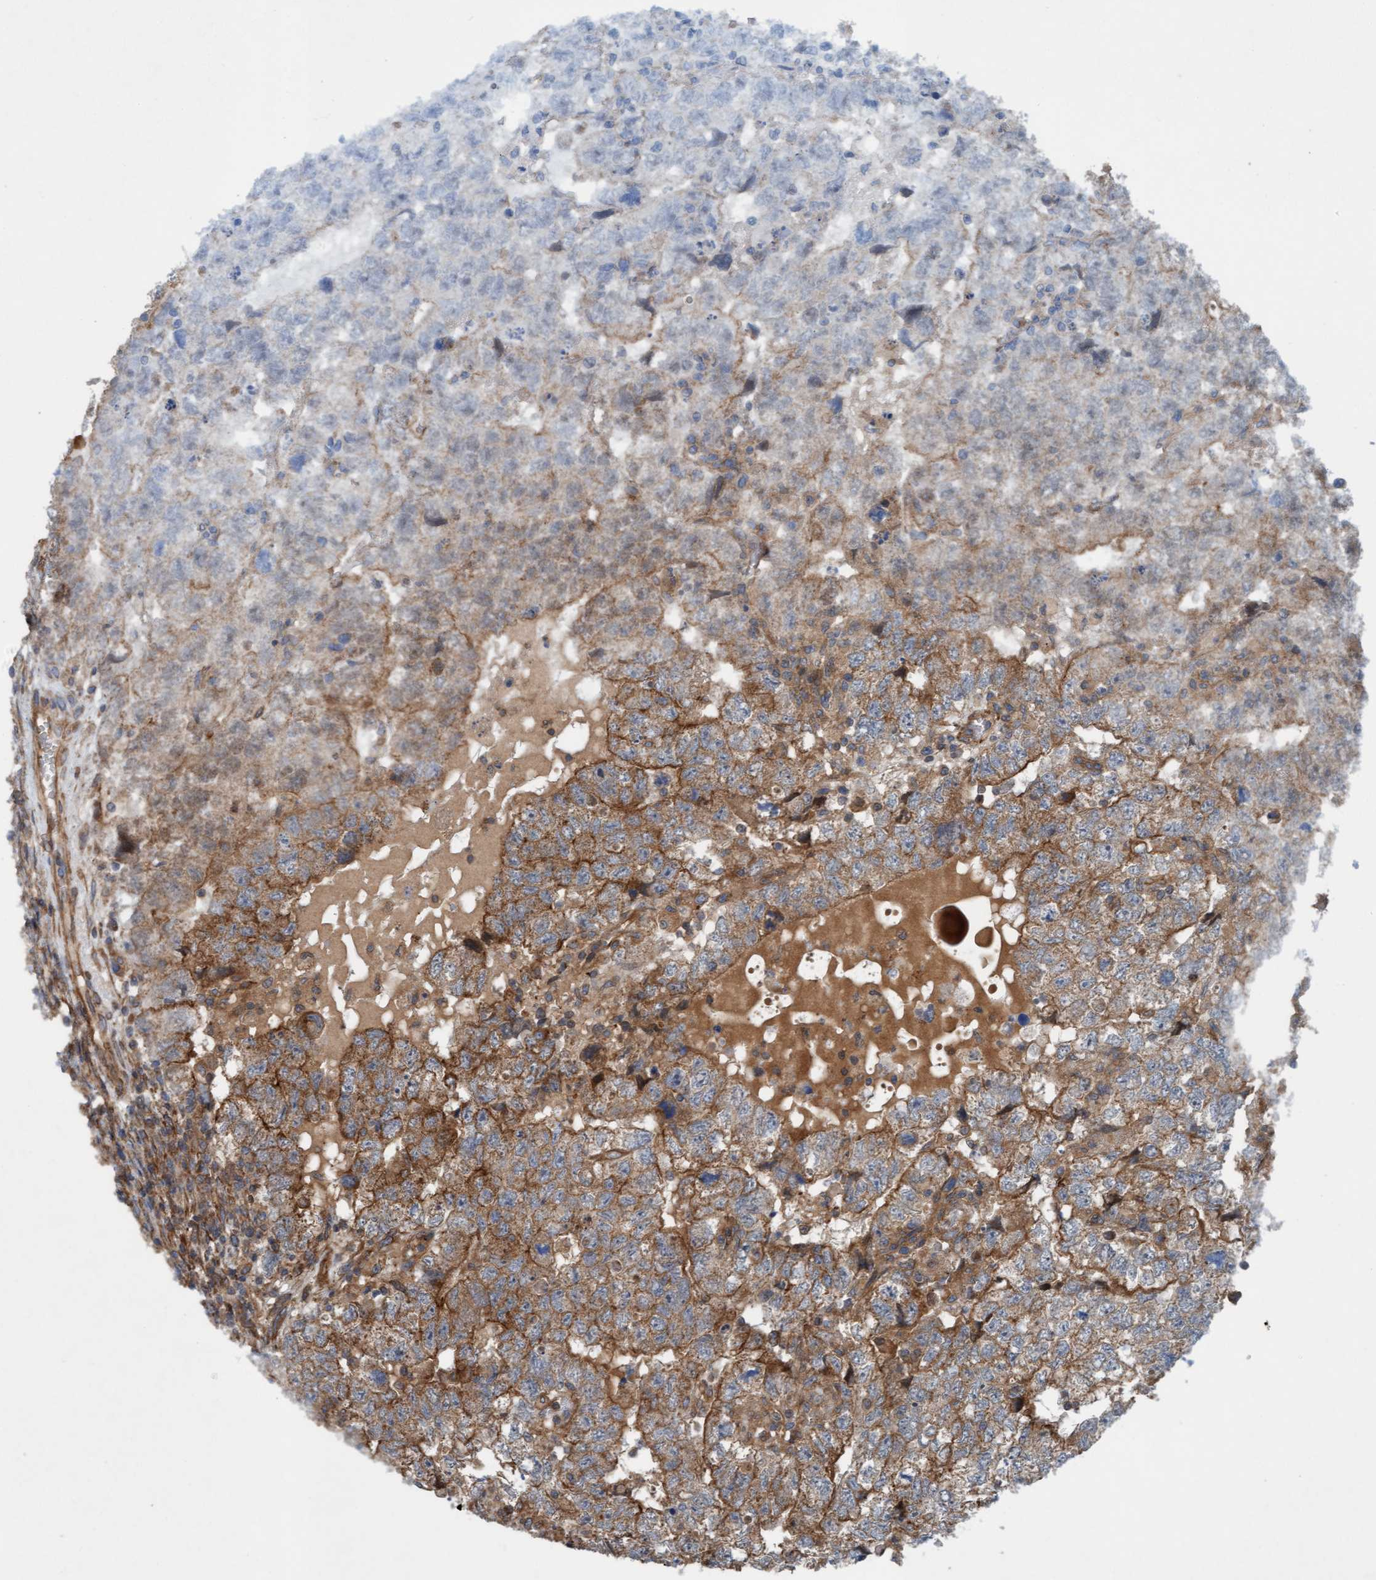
{"staining": {"intensity": "moderate", "quantity": "25%-75%", "location": "cytoplasmic/membranous"}, "tissue": "testis cancer", "cell_type": "Tumor cells", "image_type": "cancer", "snomed": [{"axis": "morphology", "description": "Carcinoma, Embryonal, NOS"}, {"axis": "topography", "description": "Testis"}], "caption": "Immunohistochemical staining of embryonal carcinoma (testis) demonstrates medium levels of moderate cytoplasmic/membranous staining in approximately 25%-75% of tumor cells.", "gene": "ERAL1", "patient": {"sex": "male", "age": 36}}